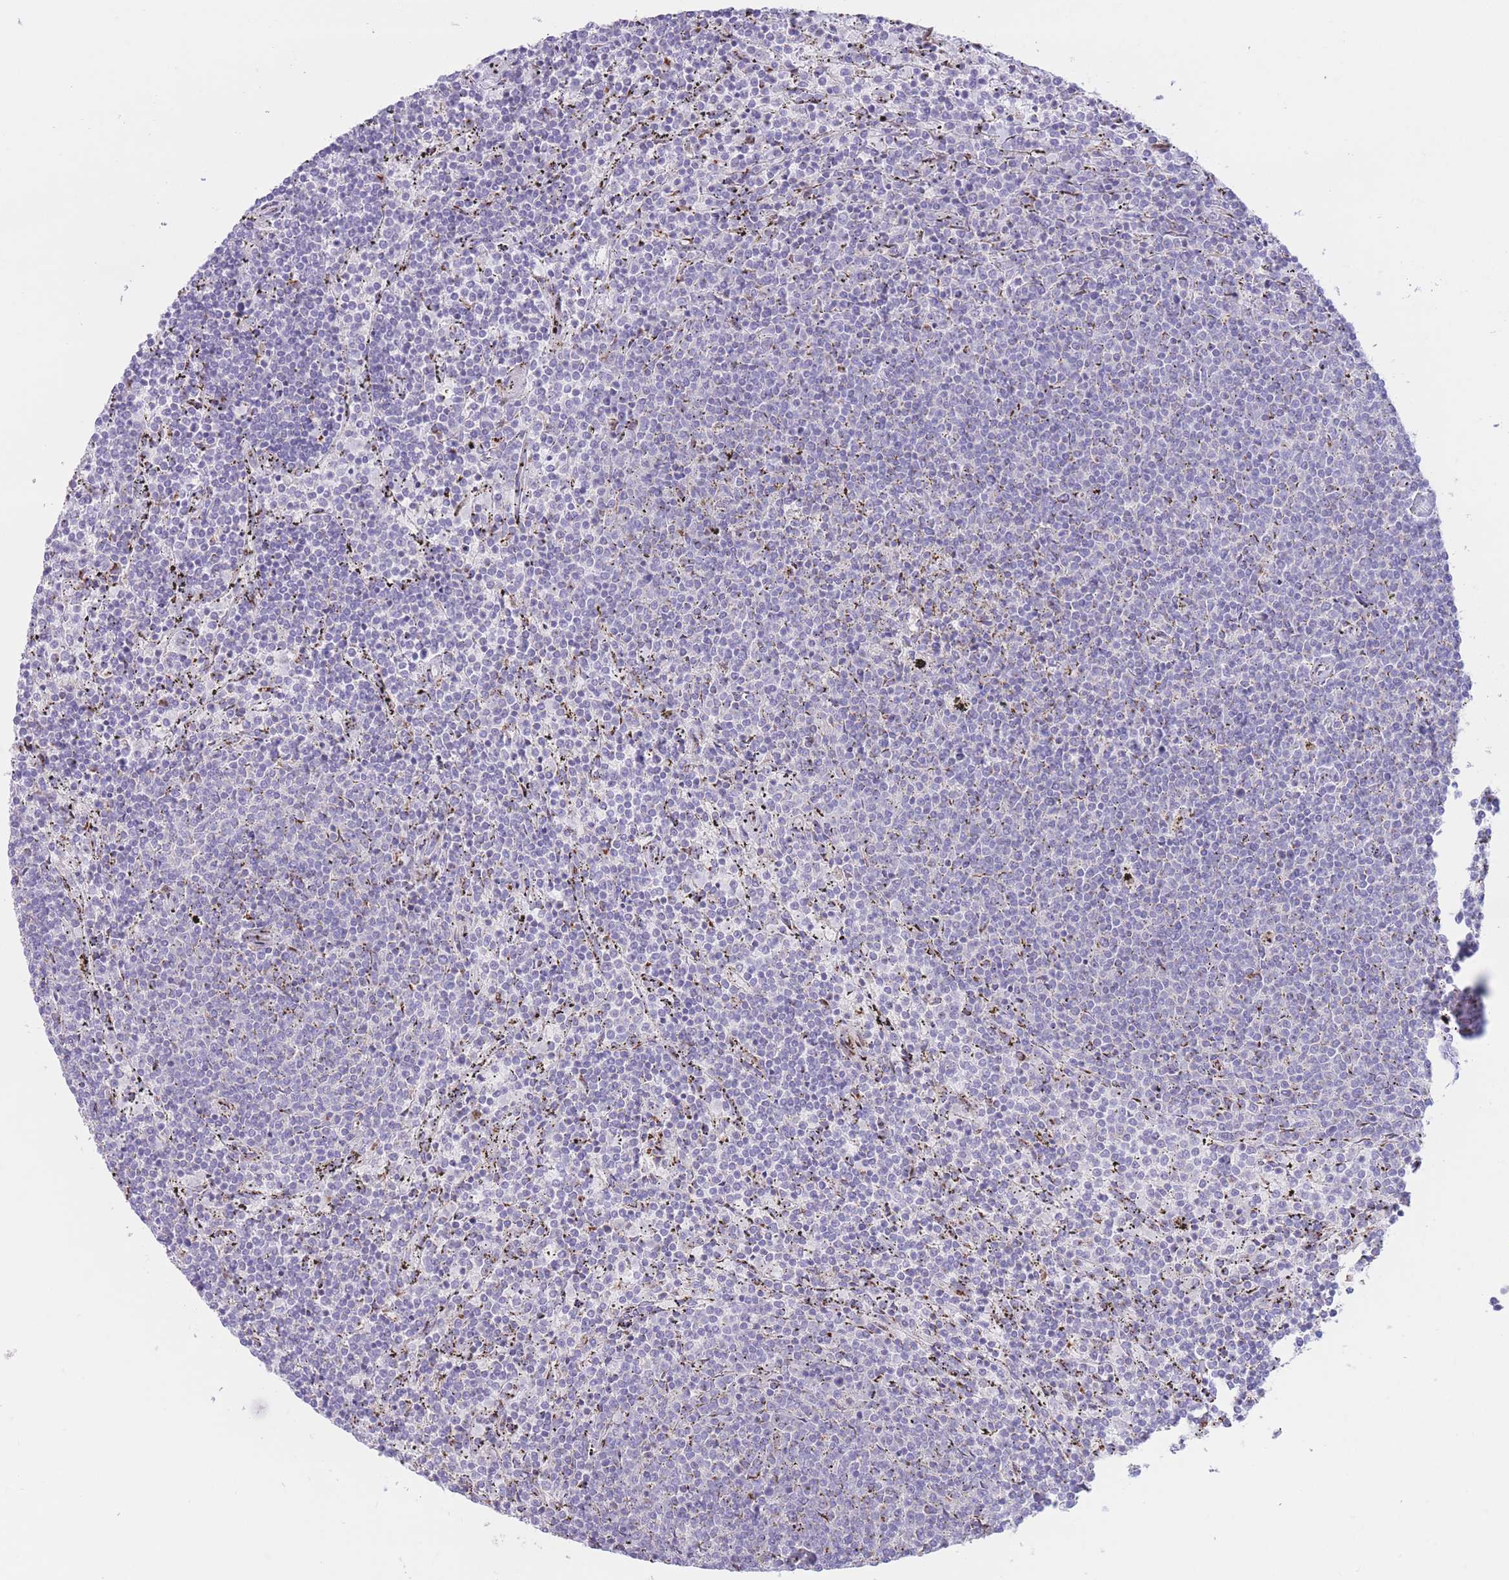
{"staining": {"intensity": "negative", "quantity": "none", "location": "none"}, "tissue": "lymphoma", "cell_type": "Tumor cells", "image_type": "cancer", "snomed": [{"axis": "morphology", "description": "Malignant lymphoma, non-Hodgkin's type, Low grade"}, {"axis": "topography", "description": "Spleen"}], "caption": "The image reveals no significant expression in tumor cells of lymphoma.", "gene": "MPND", "patient": {"sex": "female", "age": 50}}